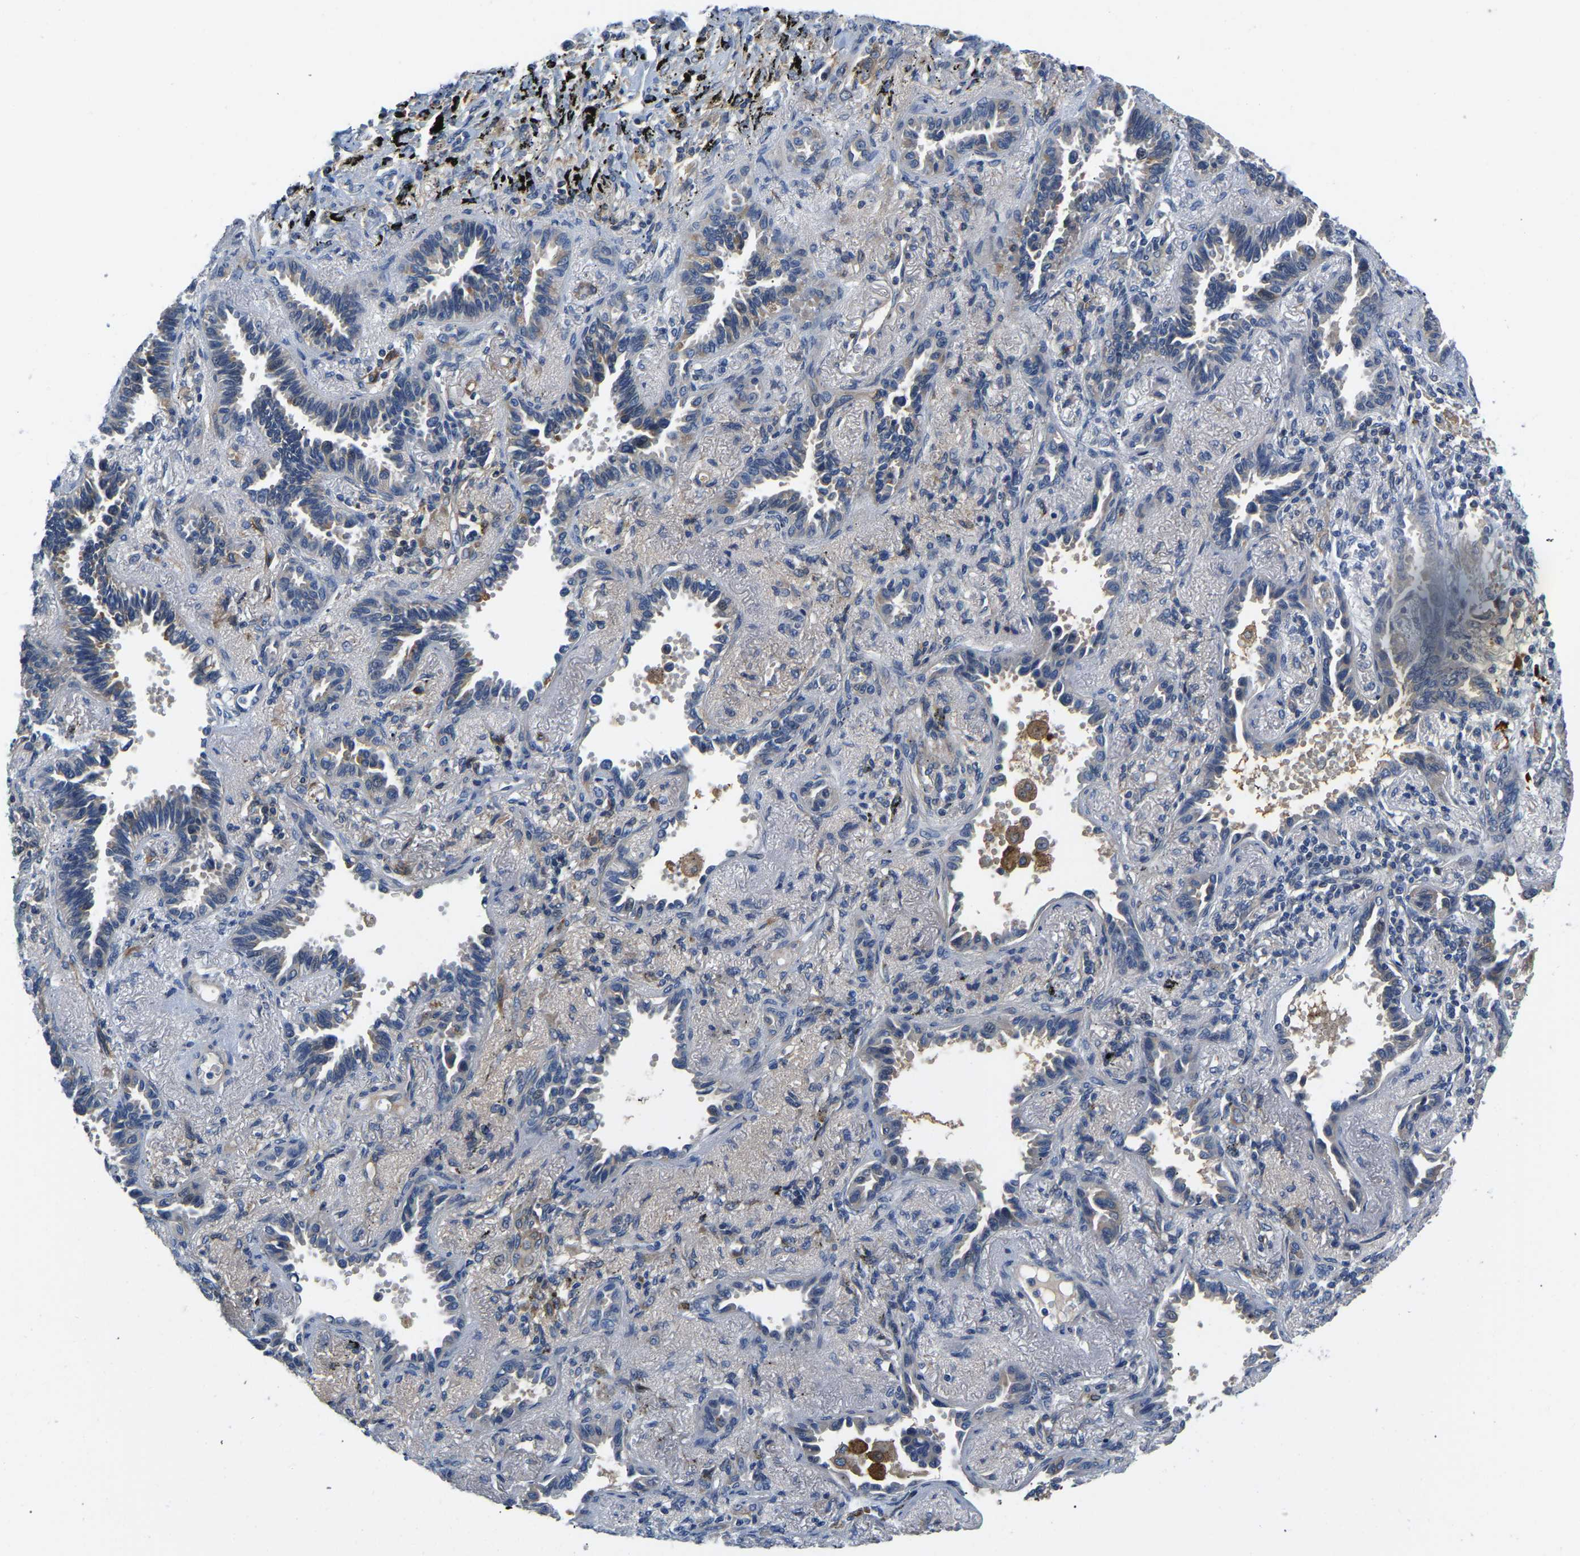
{"staining": {"intensity": "negative", "quantity": "none", "location": "none"}, "tissue": "lung cancer", "cell_type": "Tumor cells", "image_type": "cancer", "snomed": [{"axis": "morphology", "description": "Adenocarcinoma, NOS"}, {"axis": "topography", "description": "Lung"}], "caption": "There is no significant expression in tumor cells of adenocarcinoma (lung).", "gene": "LIAS", "patient": {"sex": "male", "age": 59}}